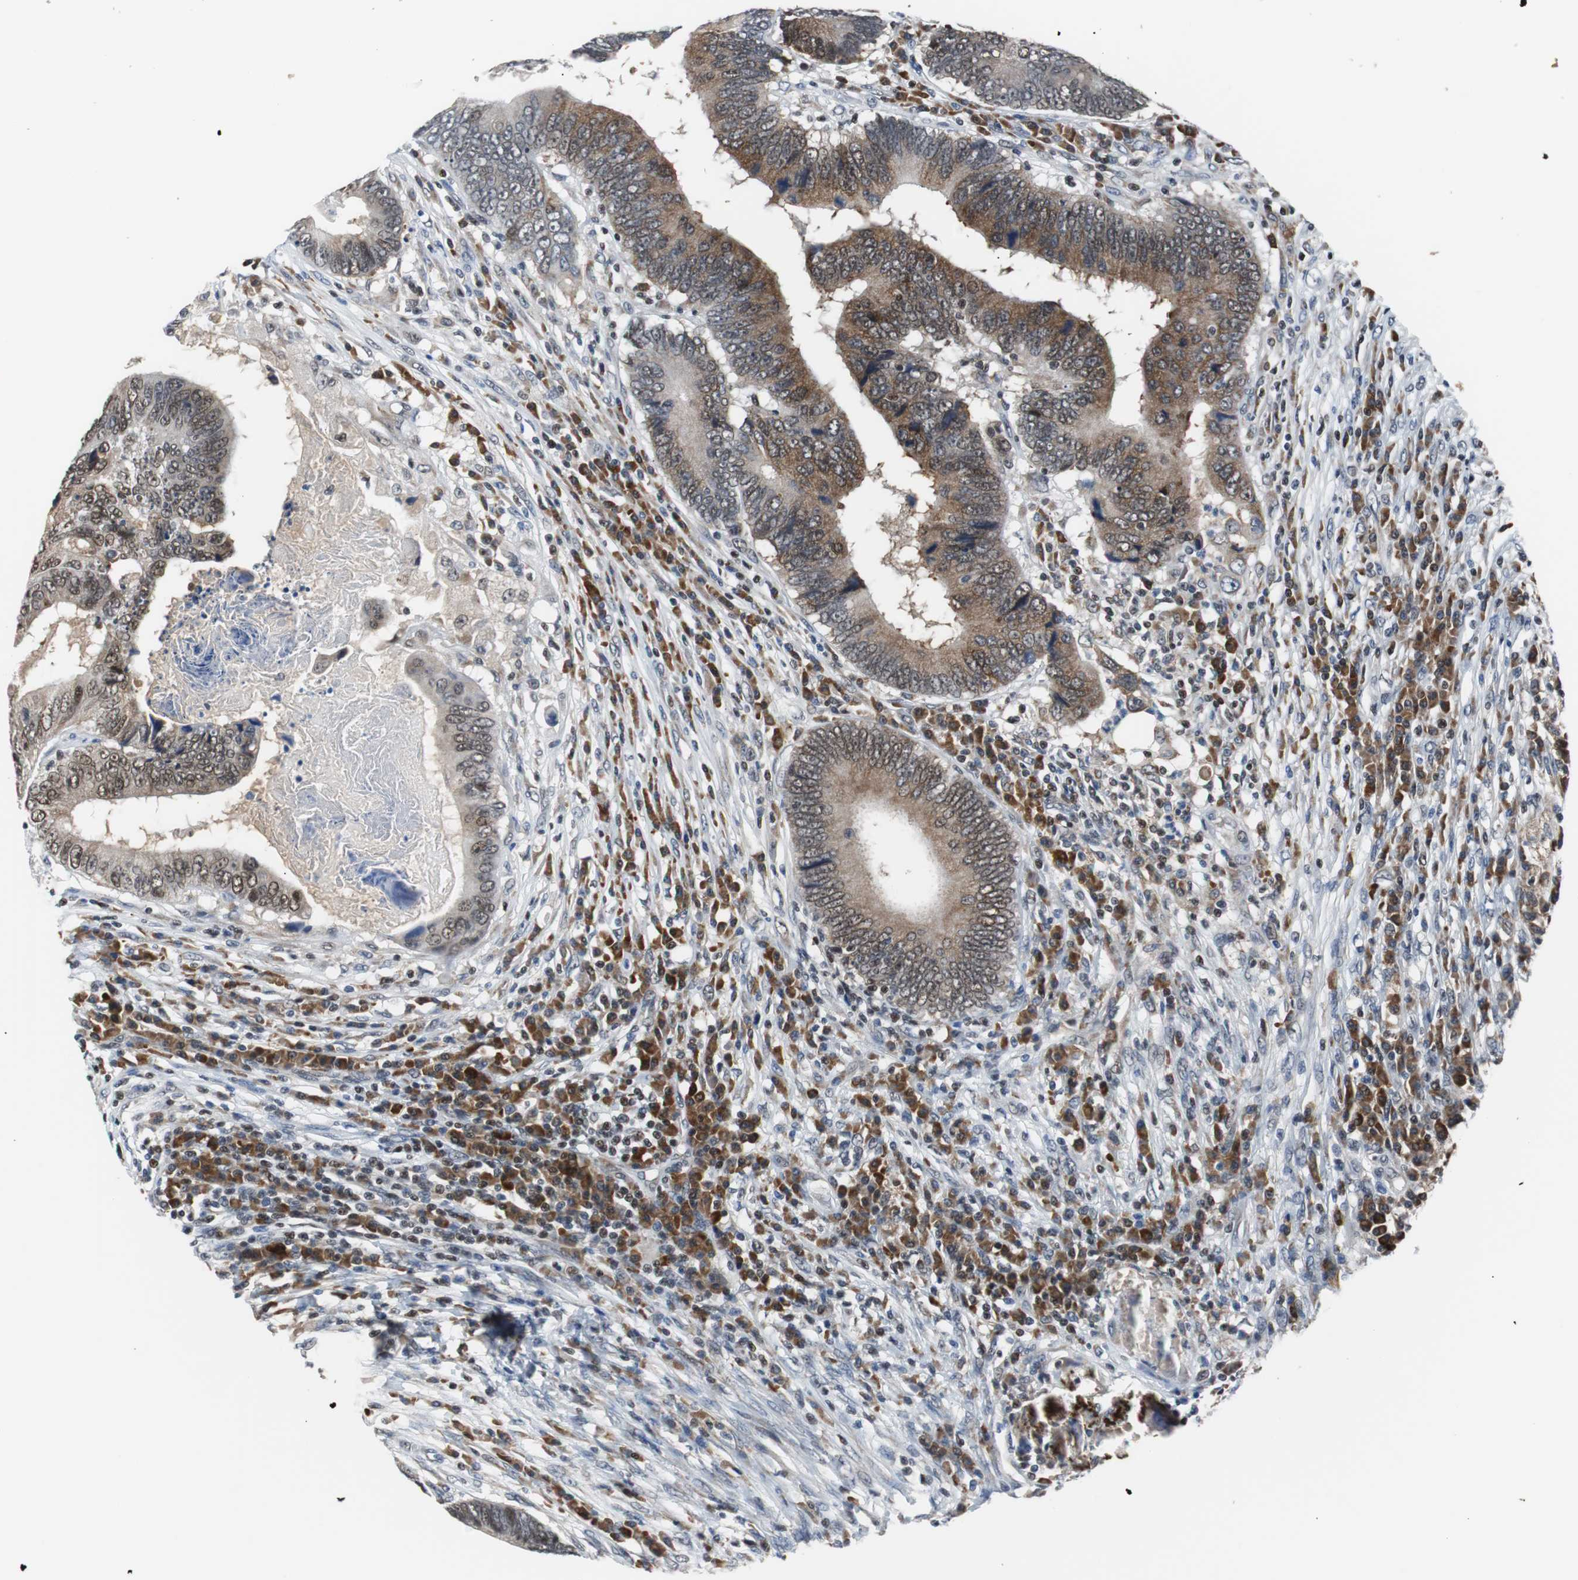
{"staining": {"intensity": "moderate", "quantity": ">75%", "location": "cytoplasmic/membranous,nuclear"}, "tissue": "colorectal cancer", "cell_type": "Tumor cells", "image_type": "cancer", "snomed": [{"axis": "morphology", "description": "Adenocarcinoma, NOS"}, {"axis": "topography", "description": "Colon"}], "caption": "Colorectal cancer (adenocarcinoma) stained with a protein marker reveals moderate staining in tumor cells.", "gene": "USP28", "patient": {"sex": "female", "age": 78}}